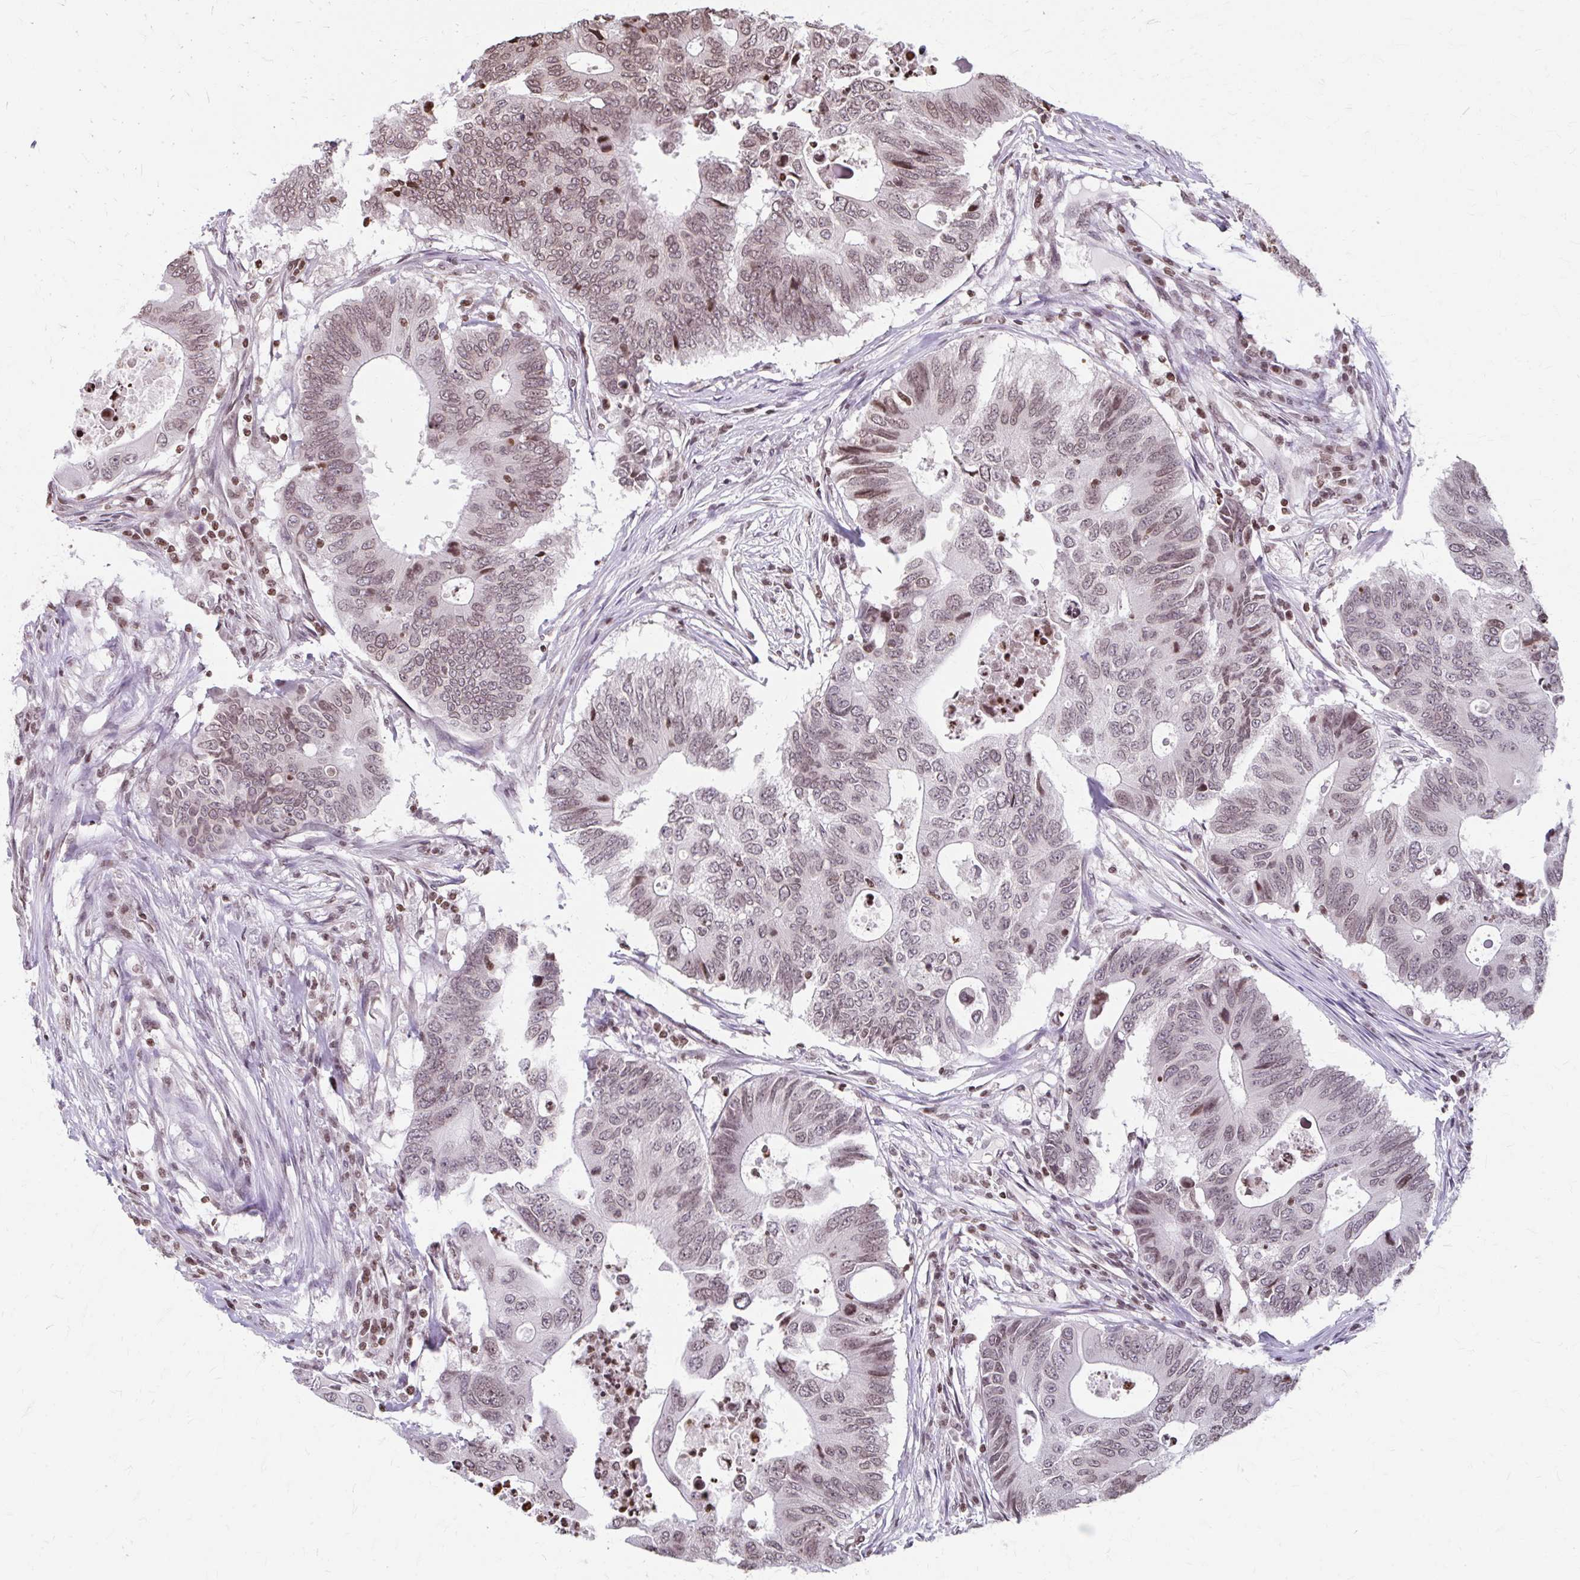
{"staining": {"intensity": "moderate", "quantity": "25%-75%", "location": "nuclear"}, "tissue": "colorectal cancer", "cell_type": "Tumor cells", "image_type": "cancer", "snomed": [{"axis": "morphology", "description": "Adenocarcinoma, NOS"}, {"axis": "topography", "description": "Colon"}], "caption": "Immunohistochemistry image of neoplastic tissue: human adenocarcinoma (colorectal) stained using immunohistochemistry (IHC) shows medium levels of moderate protein expression localized specifically in the nuclear of tumor cells, appearing as a nuclear brown color.", "gene": "ORC3", "patient": {"sex": "male", "age": 71}}